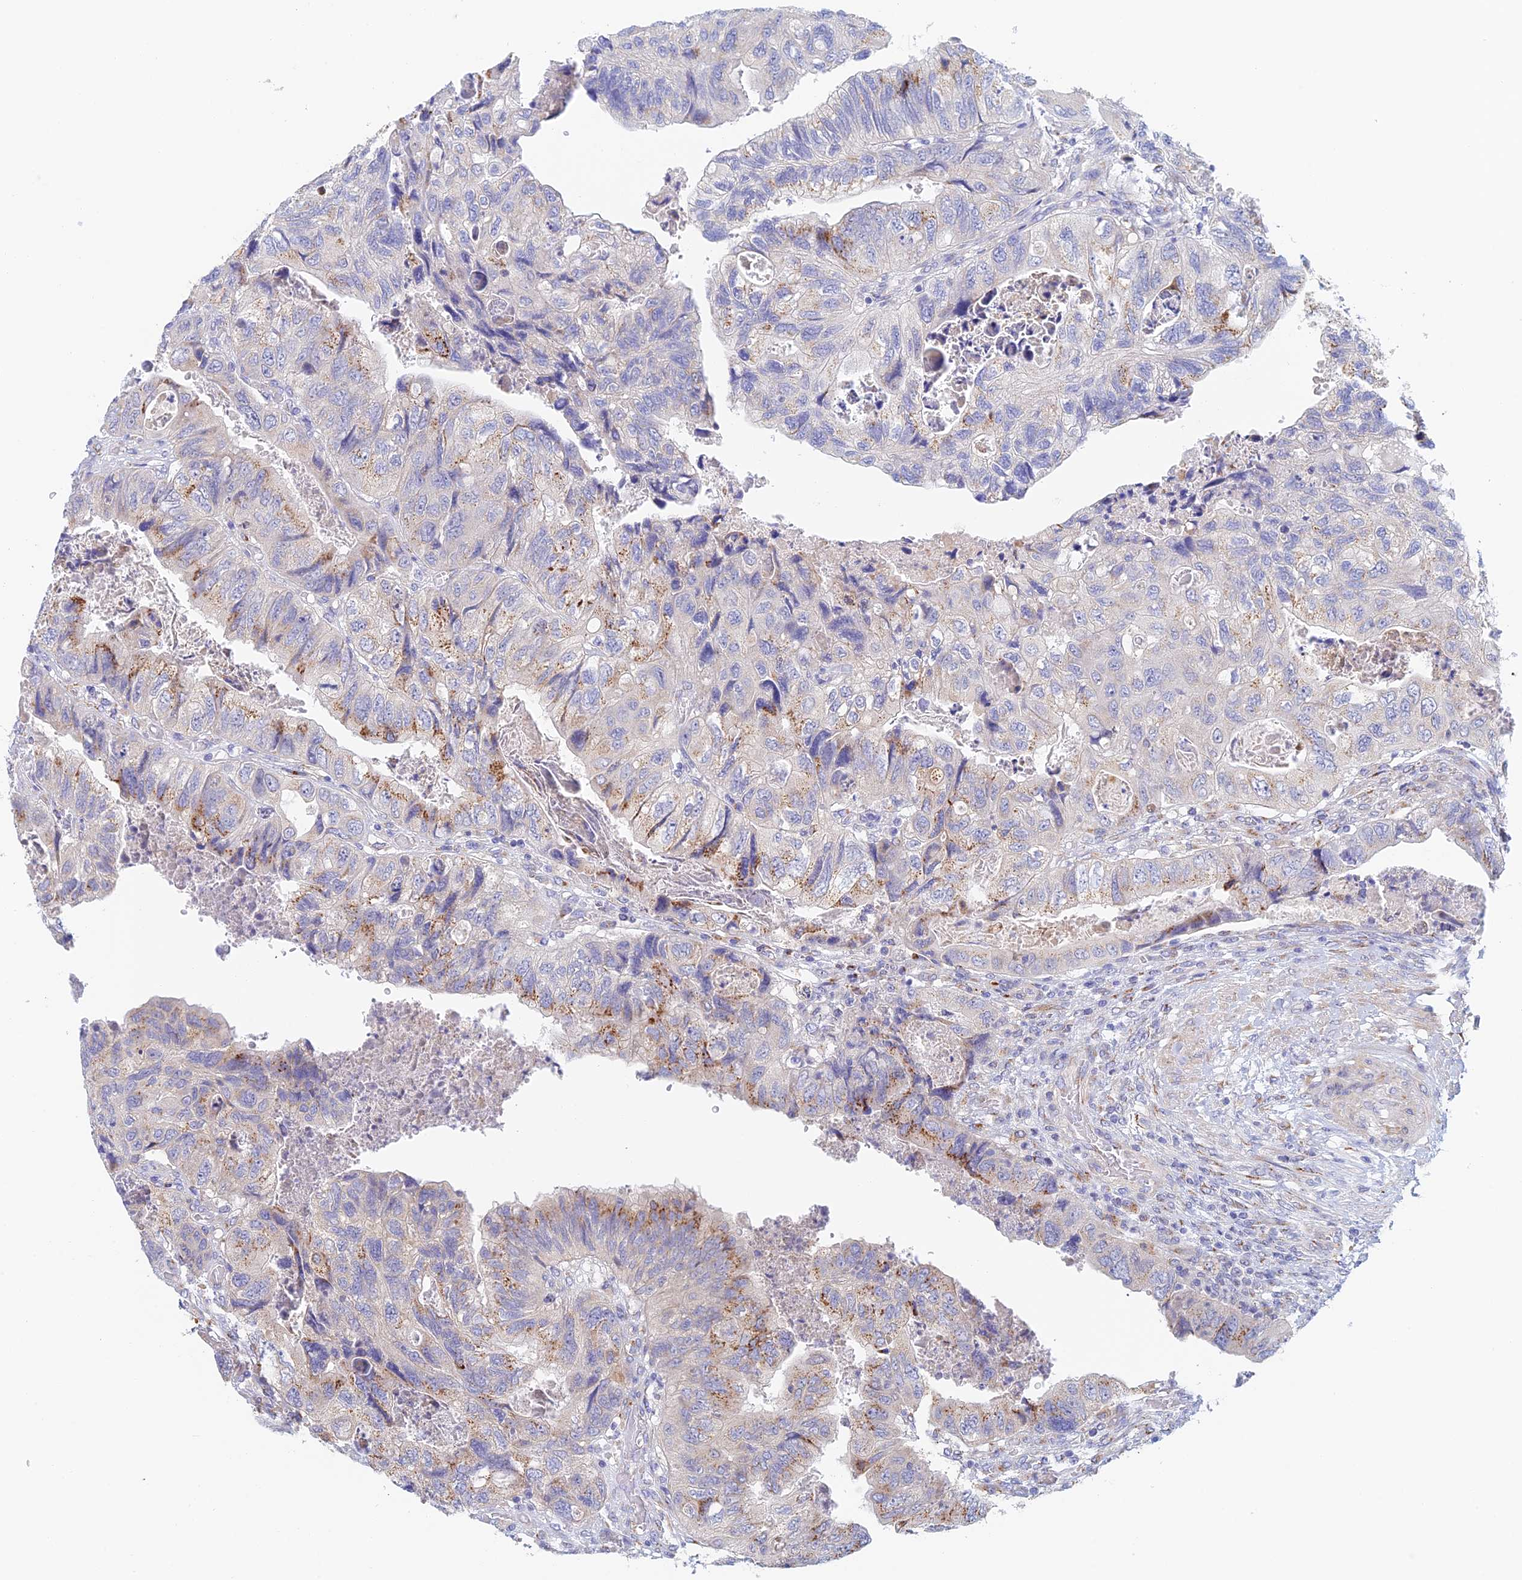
{"staining": {"intensity": "moderate", "quantity": "<25%", "location": "cytoplasmic/membranous"}, "tissue": "colorectal cancer", "cell_type": "Tumor cells", "image_type": "cancer", "snomed": [{"axis": "morphology", "description": "Adenocarcinoma, NOS"}, {"axis": "topography", "description": "Rectum"}], "caption": "Colorectal cancer (adenocarcinoma) stained with immunohistochemistry displays moderate cytoplasmic/membranous expression in about <25% of tumor cells.", "gene": "SLC24A3", "patient": {"sex": "male", "age": 63}}